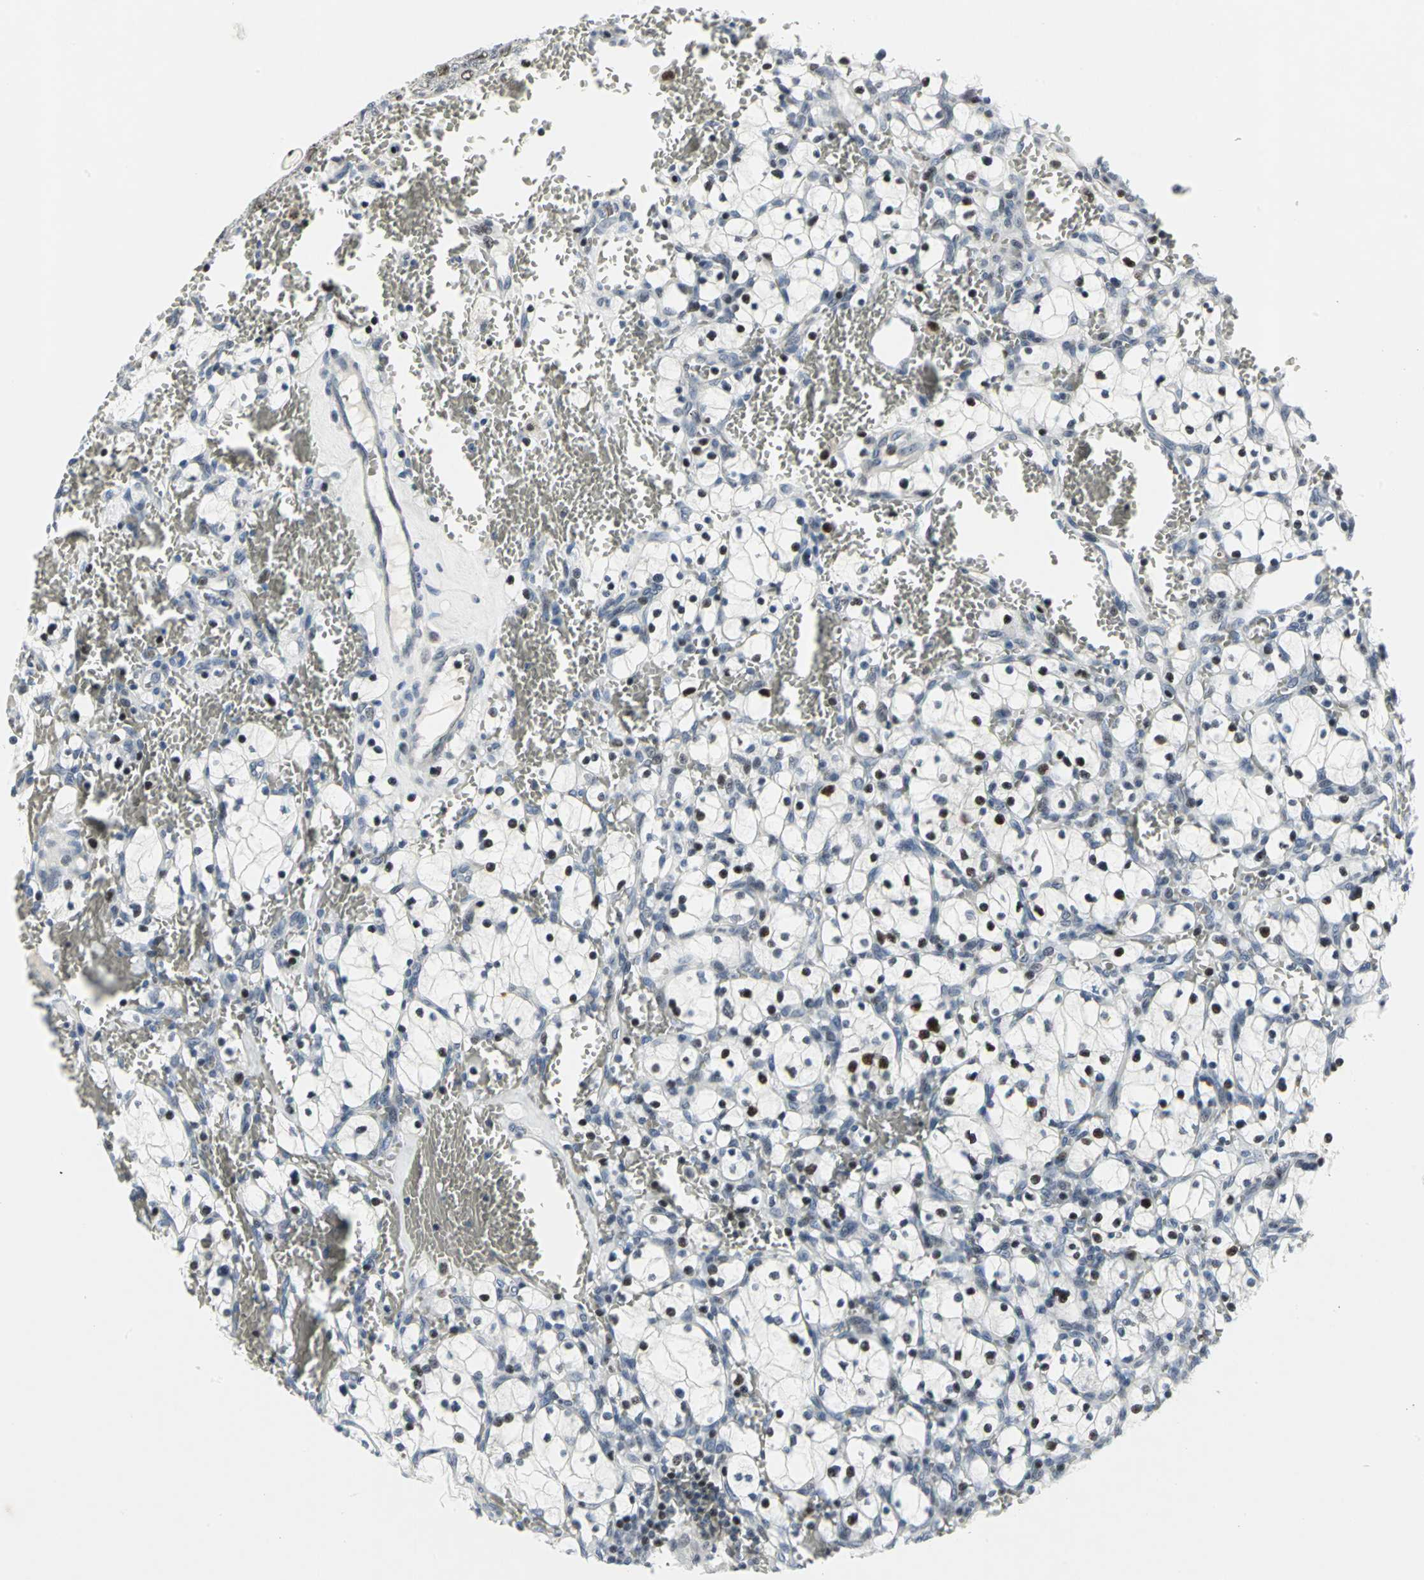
{"staining": {"intensity": "strong", "quantity": "25%-75%", "location": "nuclear"}, "tissue": "renal cancer", "cell_type": "Tumor cells", "image_type": "cancer", "snomed": [{"axis": "morphology", "description": "Adenocarcinoma, NOS"}, {"axis": "topography", "description": "Kidney"}], "caption": "IHC (DAB) staining of human renal adenocarcinoma demonstrates strong nuclear protein positivity in approximately 25%-75% of tumor cells. Using DAB (brown) and hematoxylin (blue) stains, captured at high magnification using brightfield microscopy.", "gene": "RPA1", "patient": {"sex": "female", "age": 83}}